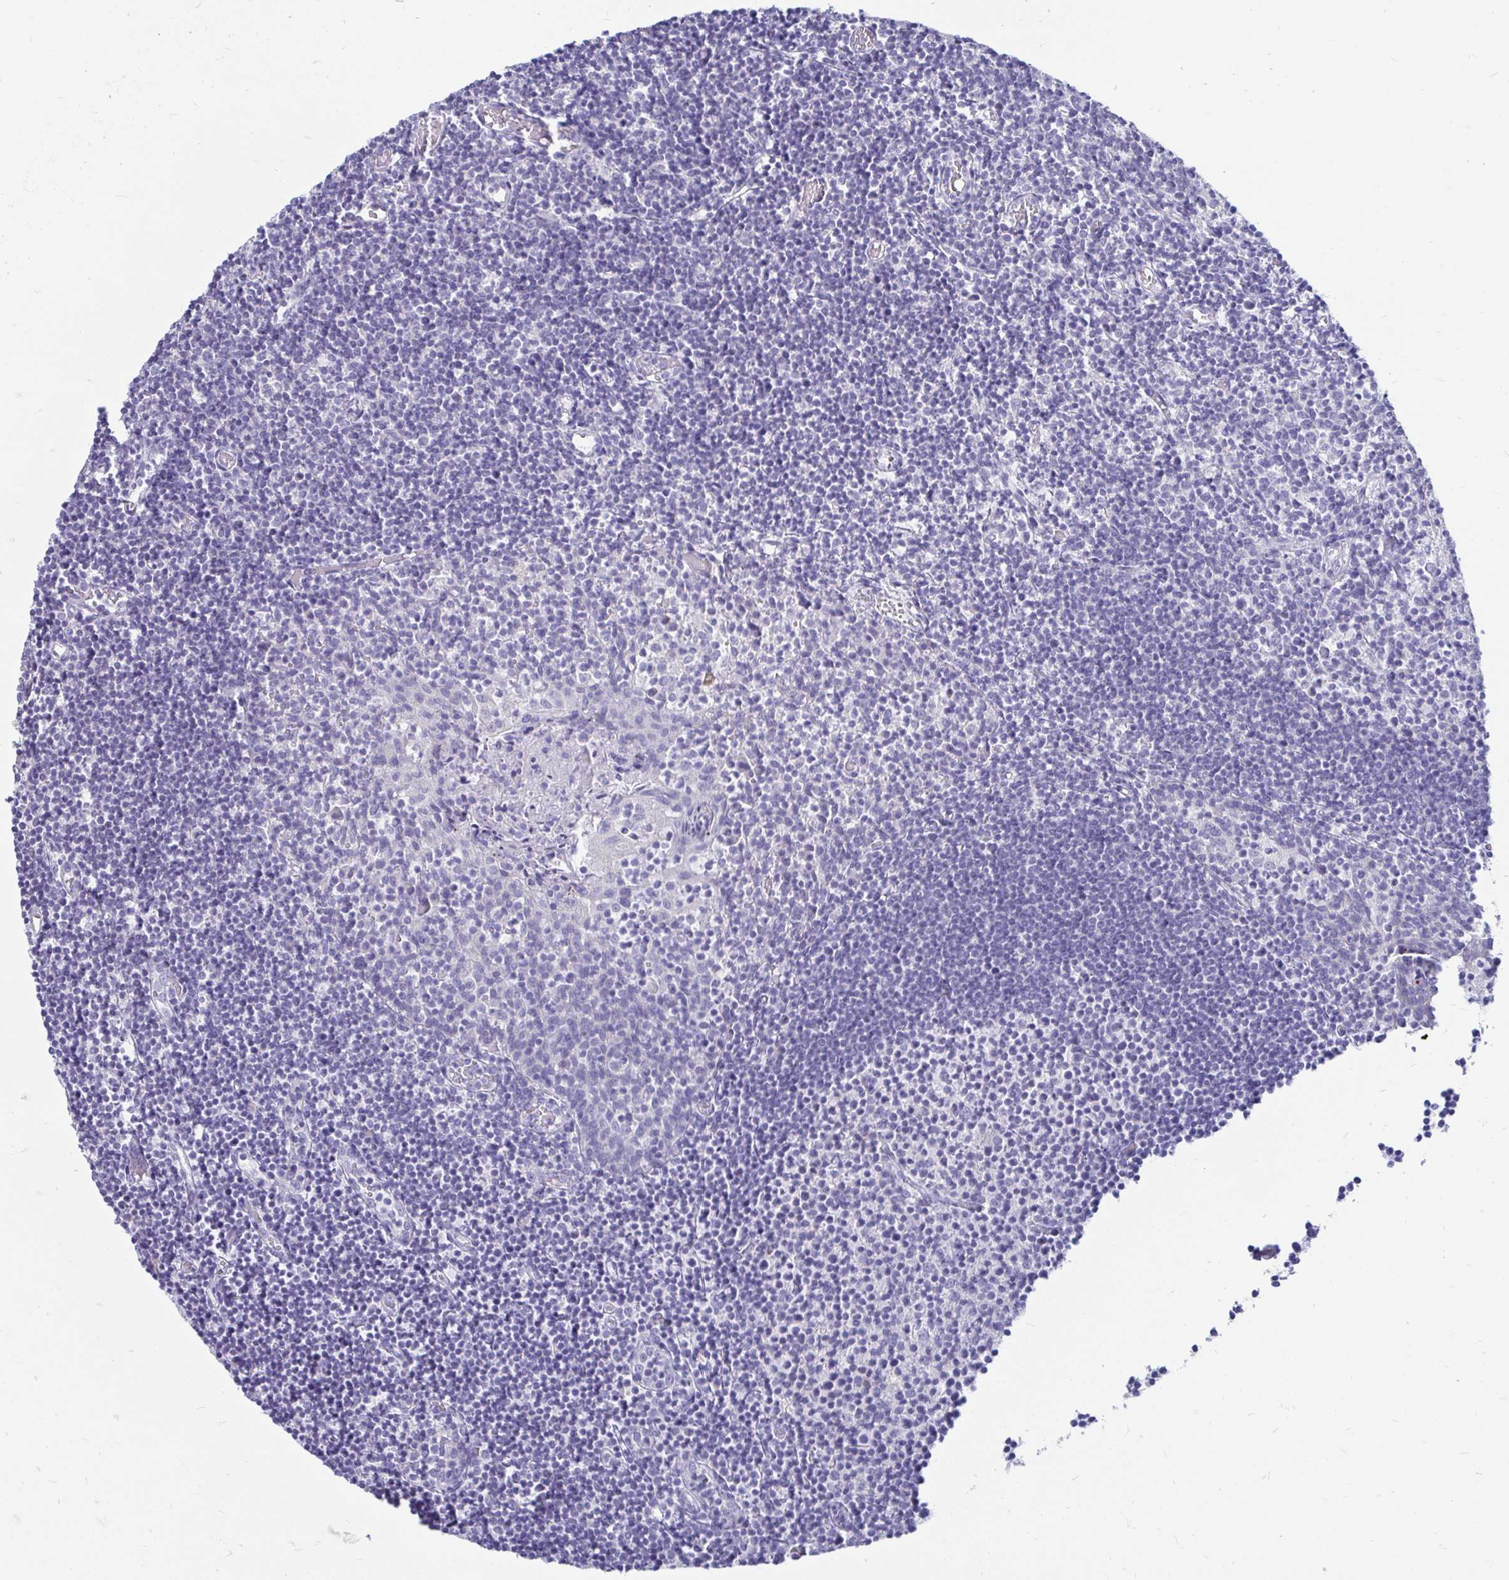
{"staining": {"intensity": "negative", "quantity": "none", "location": "none"}, "tissue": "tonsil", "cell_type": "Germinal center cells", "image_type": "normal", "snomed": [{"axis": "morphology", "description": "Normal tissue, NOS"}, {"axis": "topography", "description": "Tonsil"}], "caption": "Immunohistochemical staining of unremarkable human tonsil reveals no significant staining in germinal center cells.", "gene": "PEG10", "patient": {"sex": "female", "age": 10}}